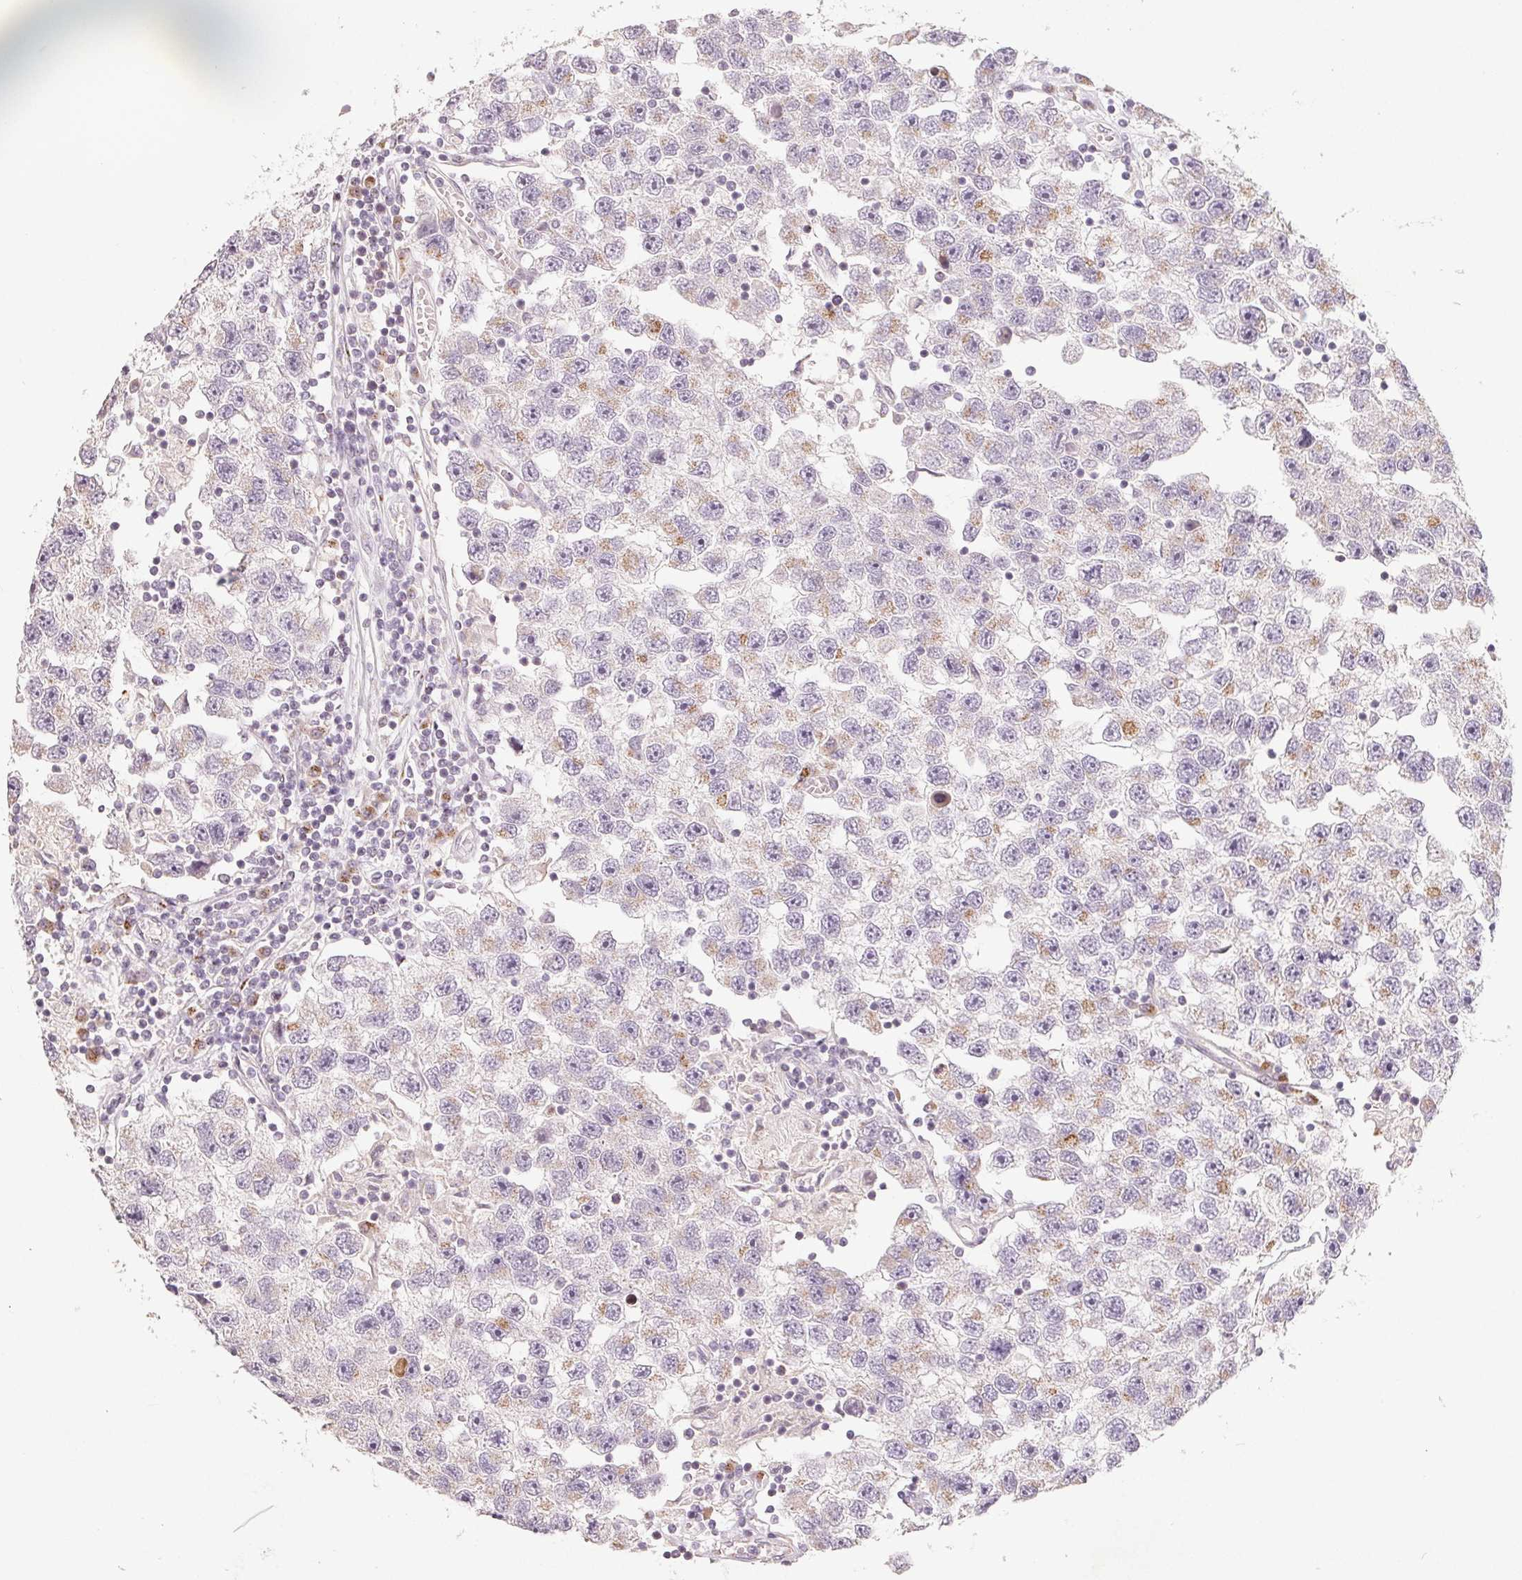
{"staining": {"intensity": "weak", "quantity": "<25%", "location": "cytoplasmic/membranous"}, "tissue": "testis cancer", "cell_type": "Tumor cells", "image_type": "cancer", "snomed": [{"axis": "morphology", "description": "Seminoma, NOS"}, {"axis": "topography", "description": "Testis"}], "caption": "Seminoma (testis) stained for a protein using IHC displays no staining tumor cells.", "gene": "TMSB15B", "patient": {"sex": "male", "age": 26}}